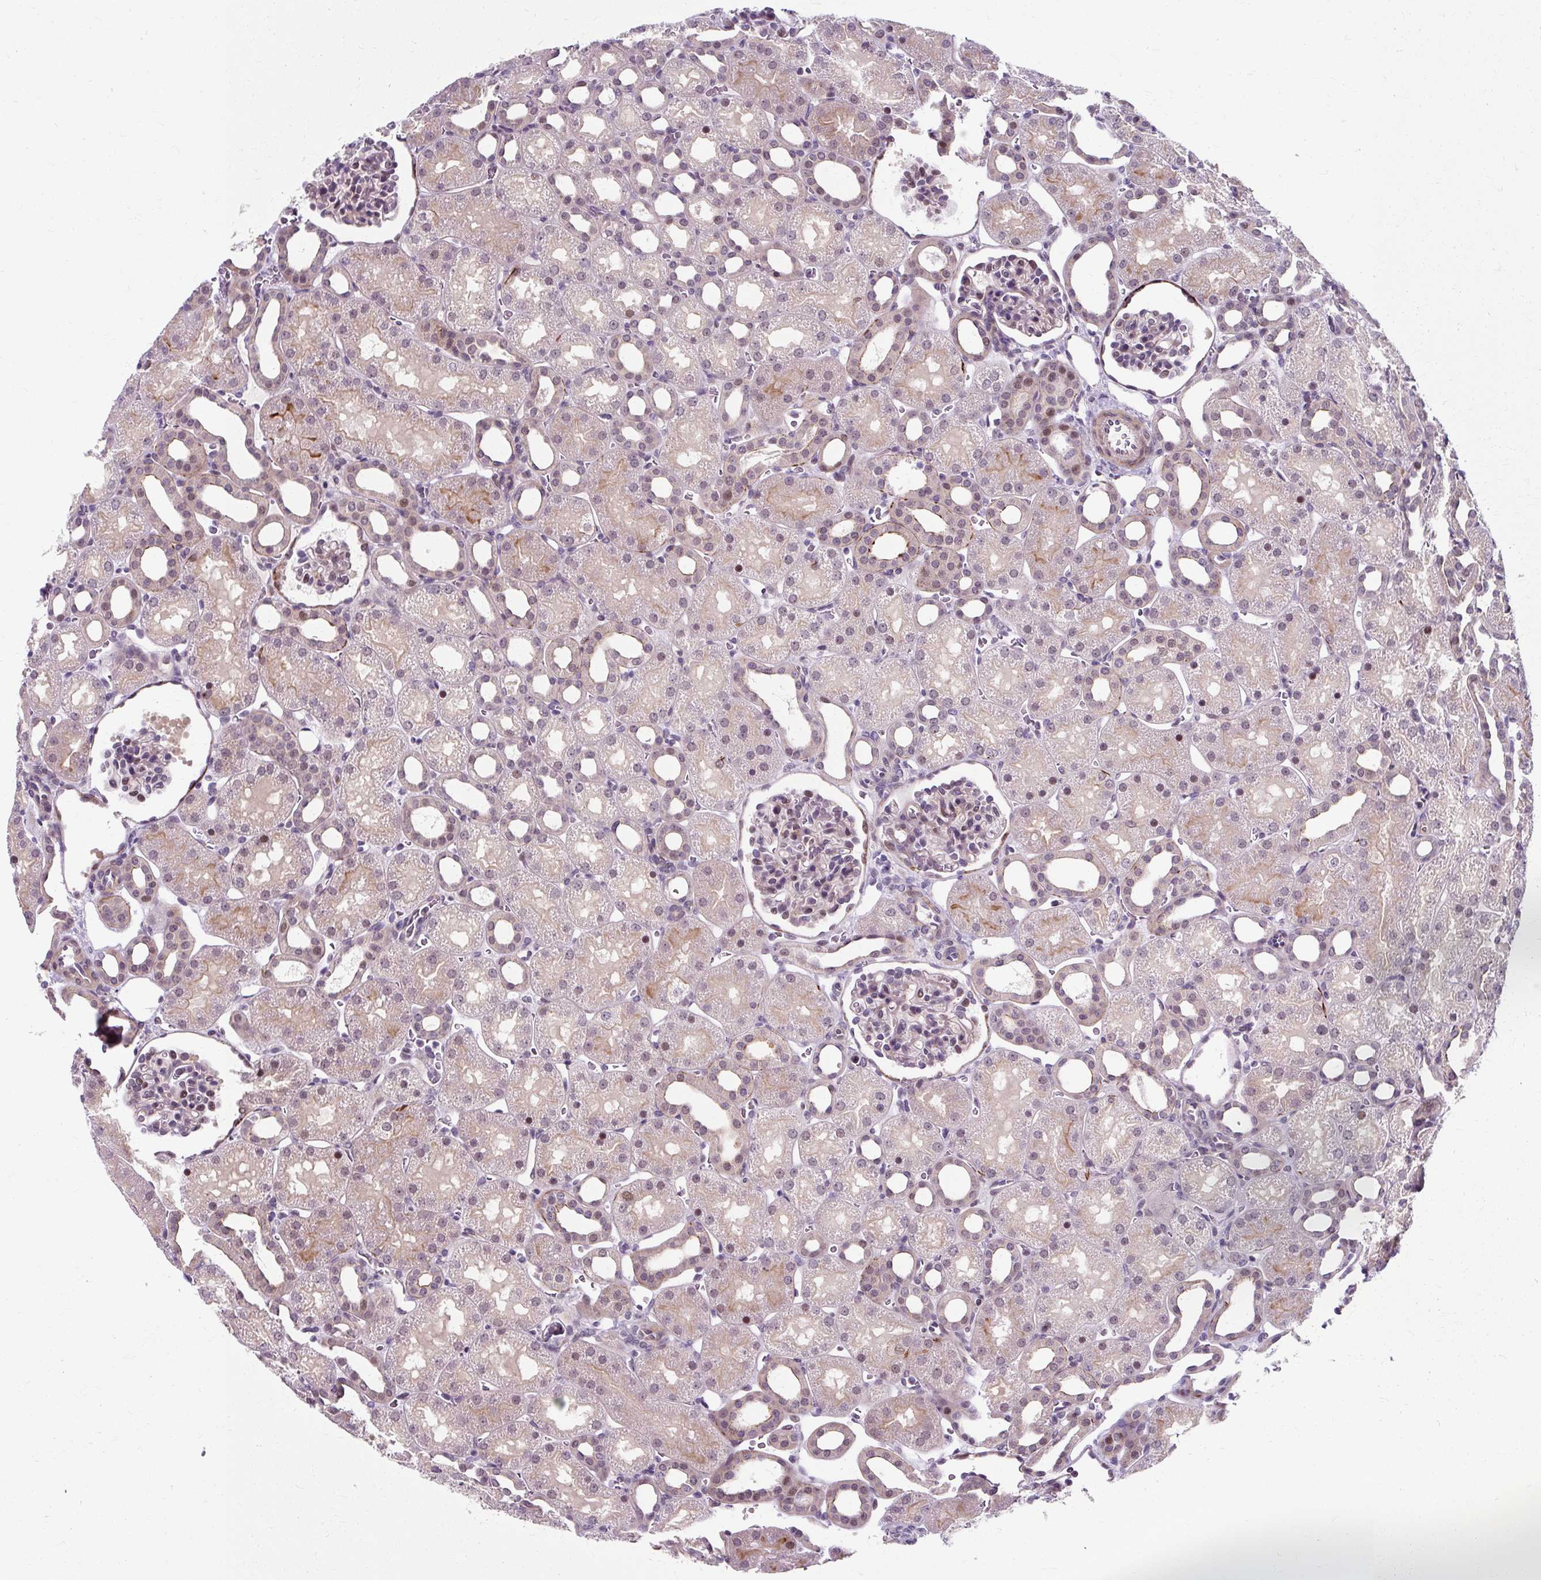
{"staining": {"intensity": "weak", "quantity": "25%-75%", "location": "nuclear"}, "tissue": "kidney", "cell_type": "Cells in glomeruli", "image_type": "normal", "snomed": [{"axis": "morphology", "description": "Normal tissue, NOS"}, {"axis": "topography", "description": "Kidney"}], "caption": "High-magnification brightfield microscopy of normal kidney stained with DAB (brown) and counterstained with hematoxylin (blue). cells in glomeruli exhibit weak nuclear staining is seen in about25%-75% of cells.", "gene": "ZNF555", "patient": {"sex": "male", "age": 2}}